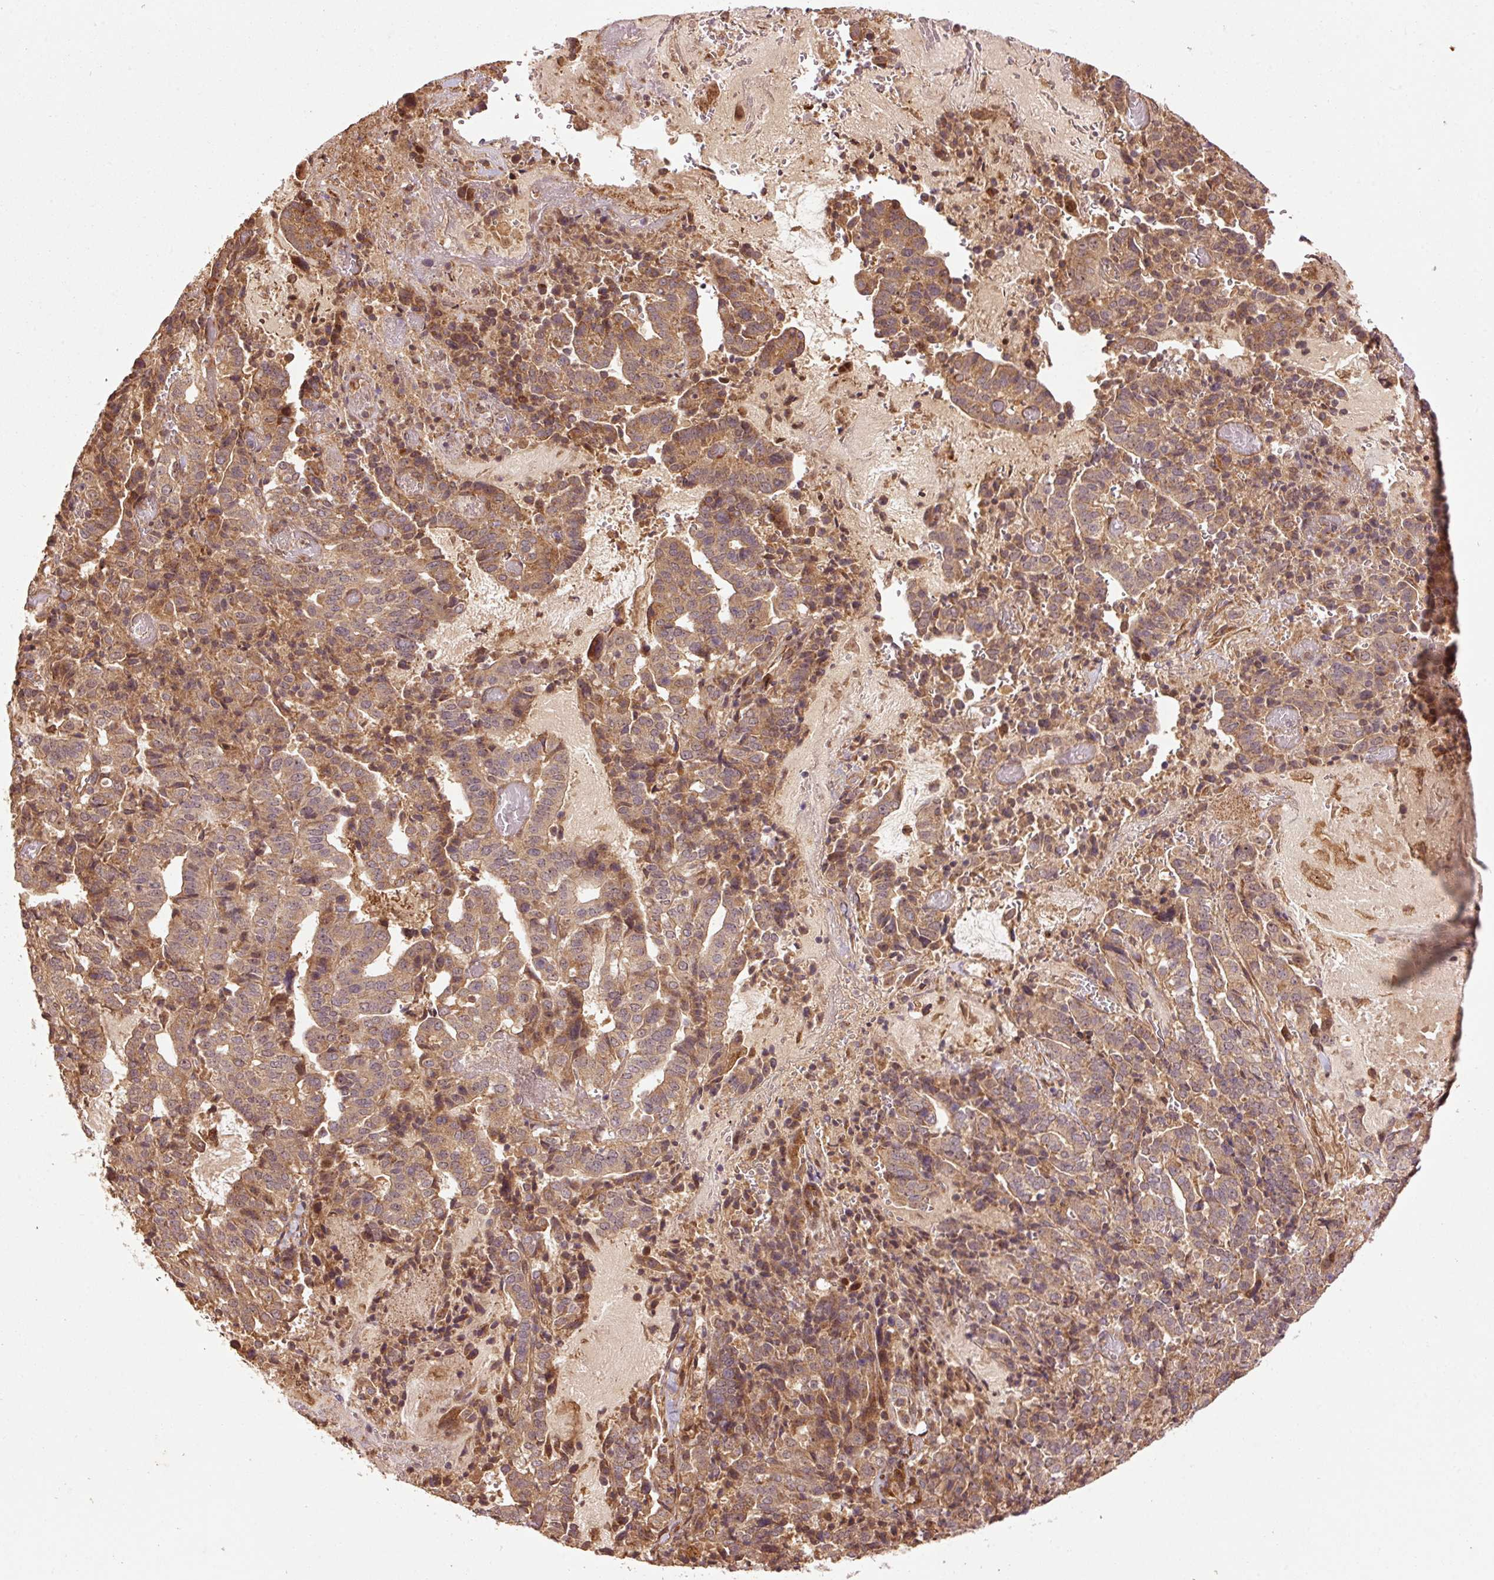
{"staining": {"intensity": "moderate", "quantity": ">75%", "location": "cytoplasmic/membranous,nuclear"}, "tissue": "stomach cancer", "cell_type": "Tumor cells", "image_type": "cancer", "snomed": [{"axis": "morphology", "description": "Adenocarcinoma, NOS"}, {"axis": "topography", "description": "Stomach"}], "caption": "Human adenocarcinoma (stomach) stained for a protein (brown) shows moderate cytoplasmic/membranous and nuclear positive expression in about >75% of tumor cells.", "gene": "OXER1", "patient": {"sex": "male", "age": 48}}